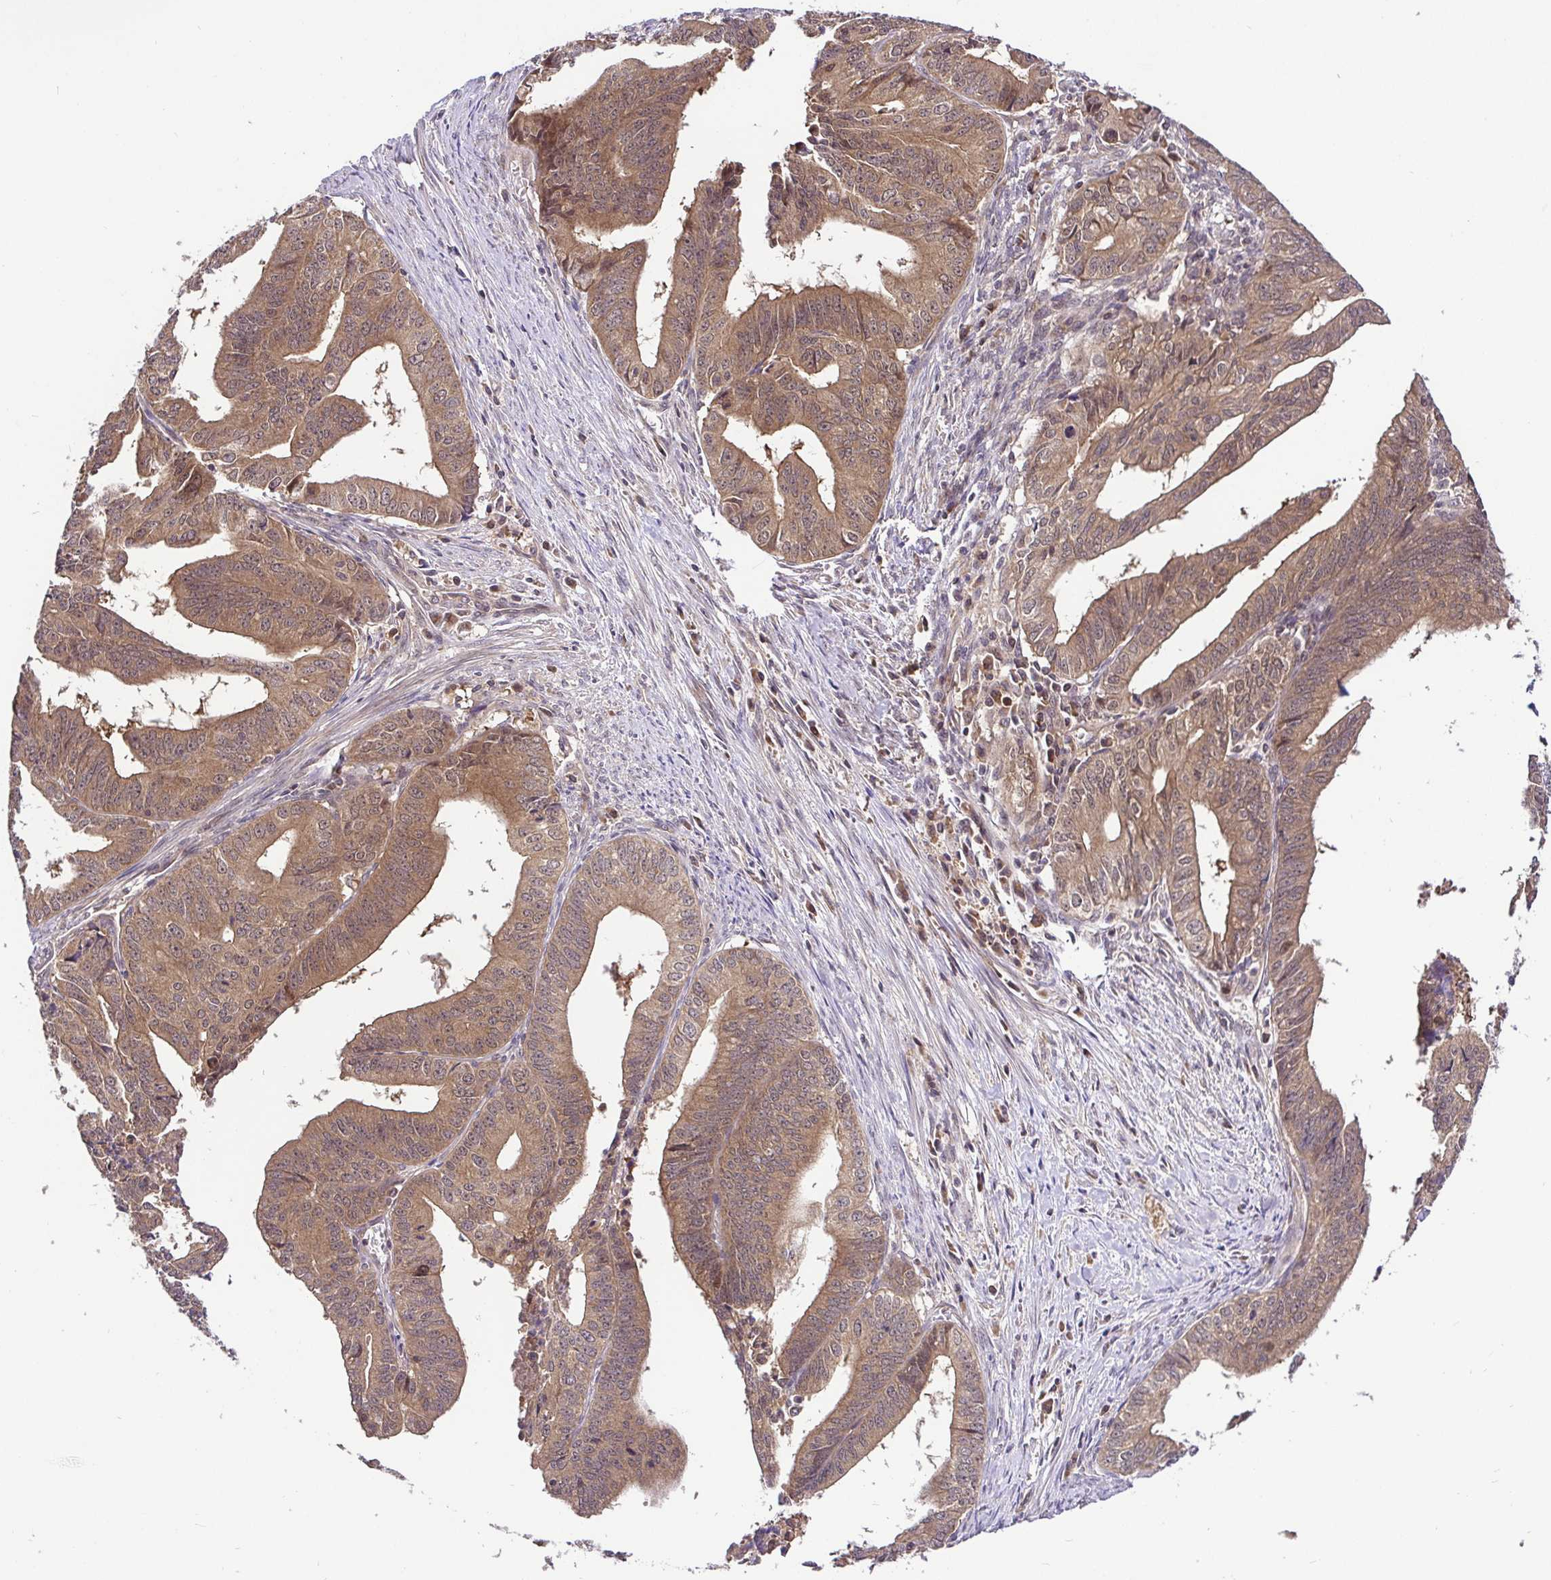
{"staining": {"intensity": "moderate", "quantity": ">75%", "location": "cytoplasmic/membranous,nuclear"}, "tissue": "endometrial cancer", "cell_type": "Tumor cells", "image_type": "cancer", "snomed": [{"axis": "morphology", "description": "Adenocarcinoma, NOS"}, {"axis": "topography", "description": "Endometrium"}], "caption": "Approximately >75% of tumor cells in human adenocarcinoma (endometrial) show moderate cytoplasmic/membranous and nuclear protein staining as visualized by brown immunohistochemical staining.", "gene": "UBE2M", "patient": {"sex": "female", "age": 65}}